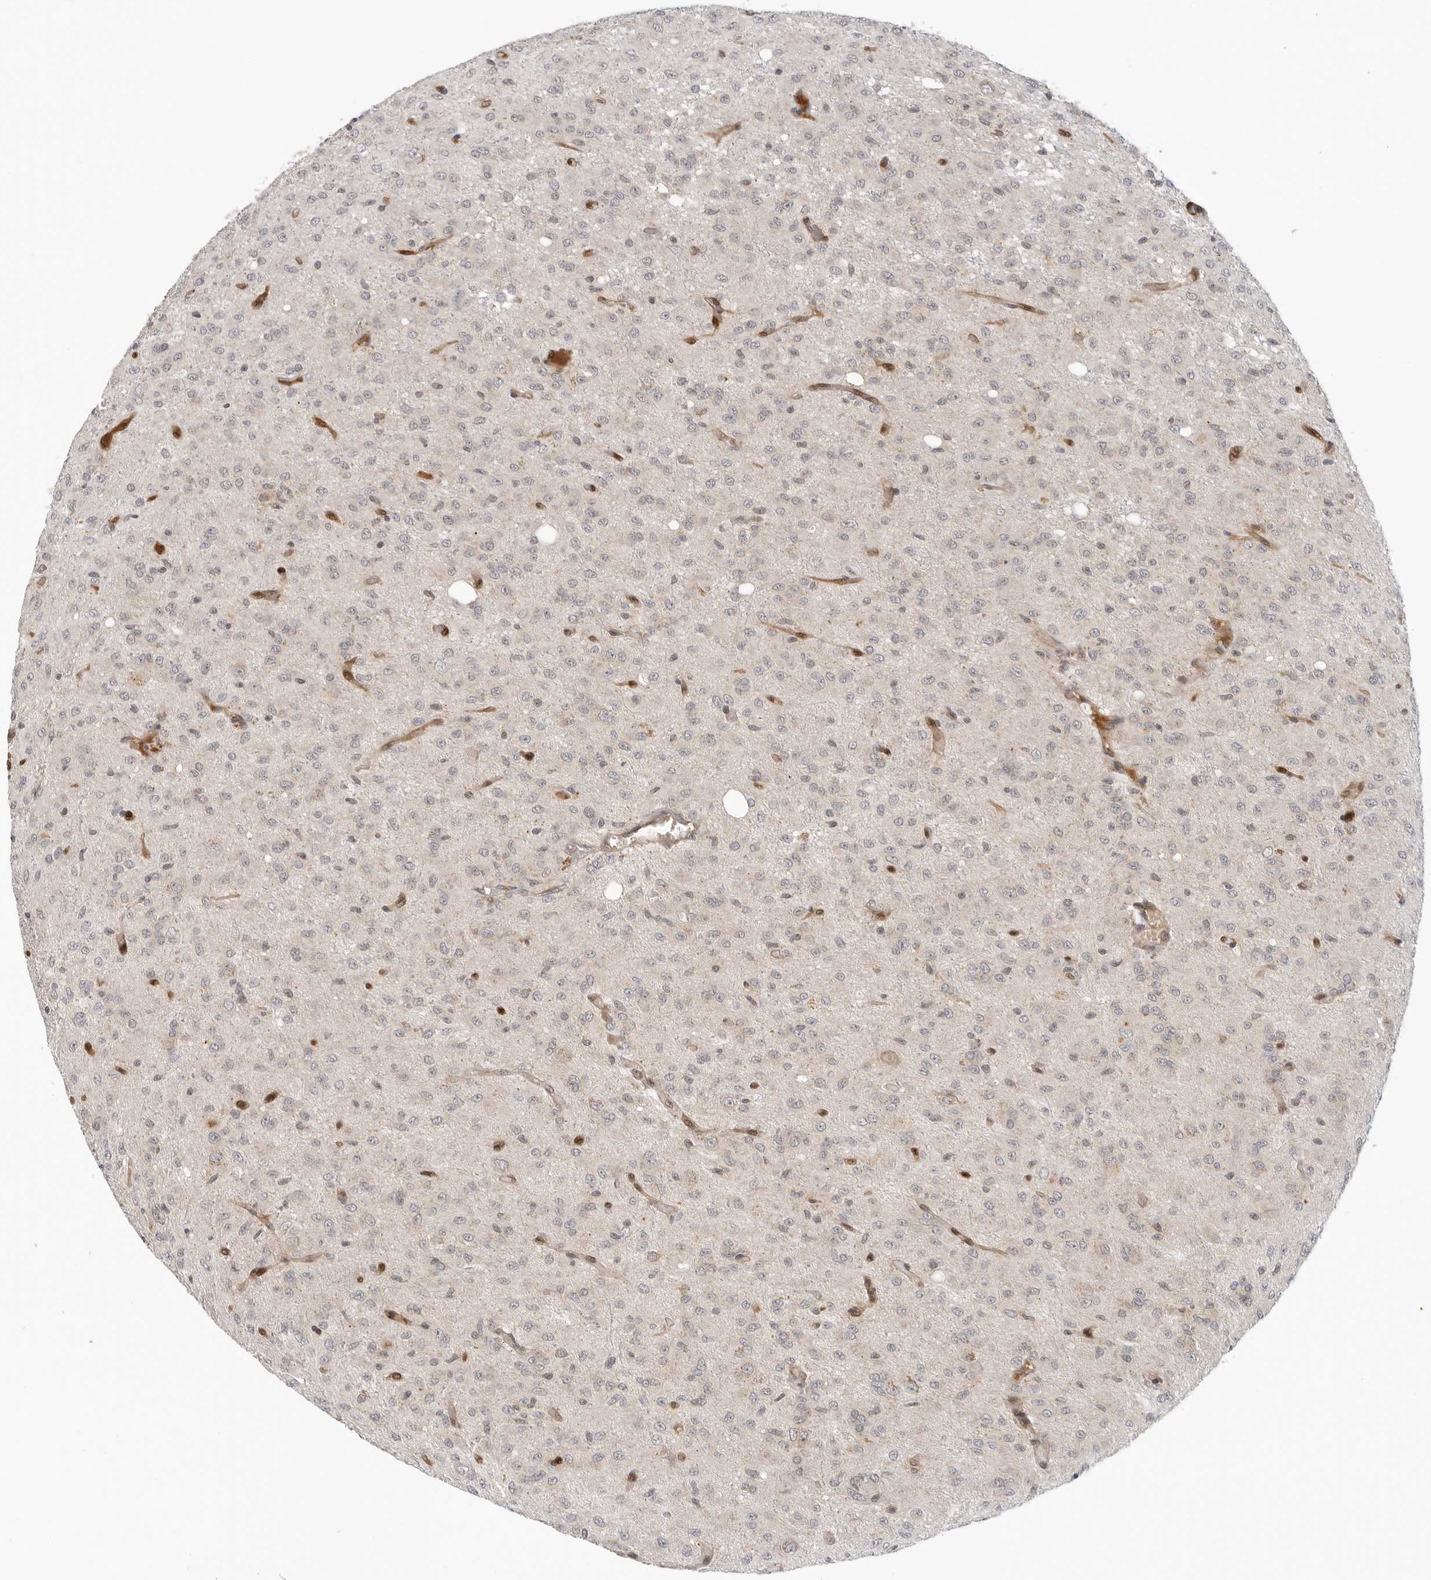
{"staining": {"intensity": "negative", "quantity": "none", "location": "none"}, "tissue": "glioma", "cell_type": "Tumor cells", "image_type": "cancer", "snomed": [{"axis": "morphology", "description": "Glioma, malignant, High grade"}, {"axis": "topography", "description": "Brain"}], "caption": "Human glioma stained for a protein using IHC reveals no positivity in tumor cells.", "gene": "SUGCT", "patient": {"sex": "female", "age": 59}}